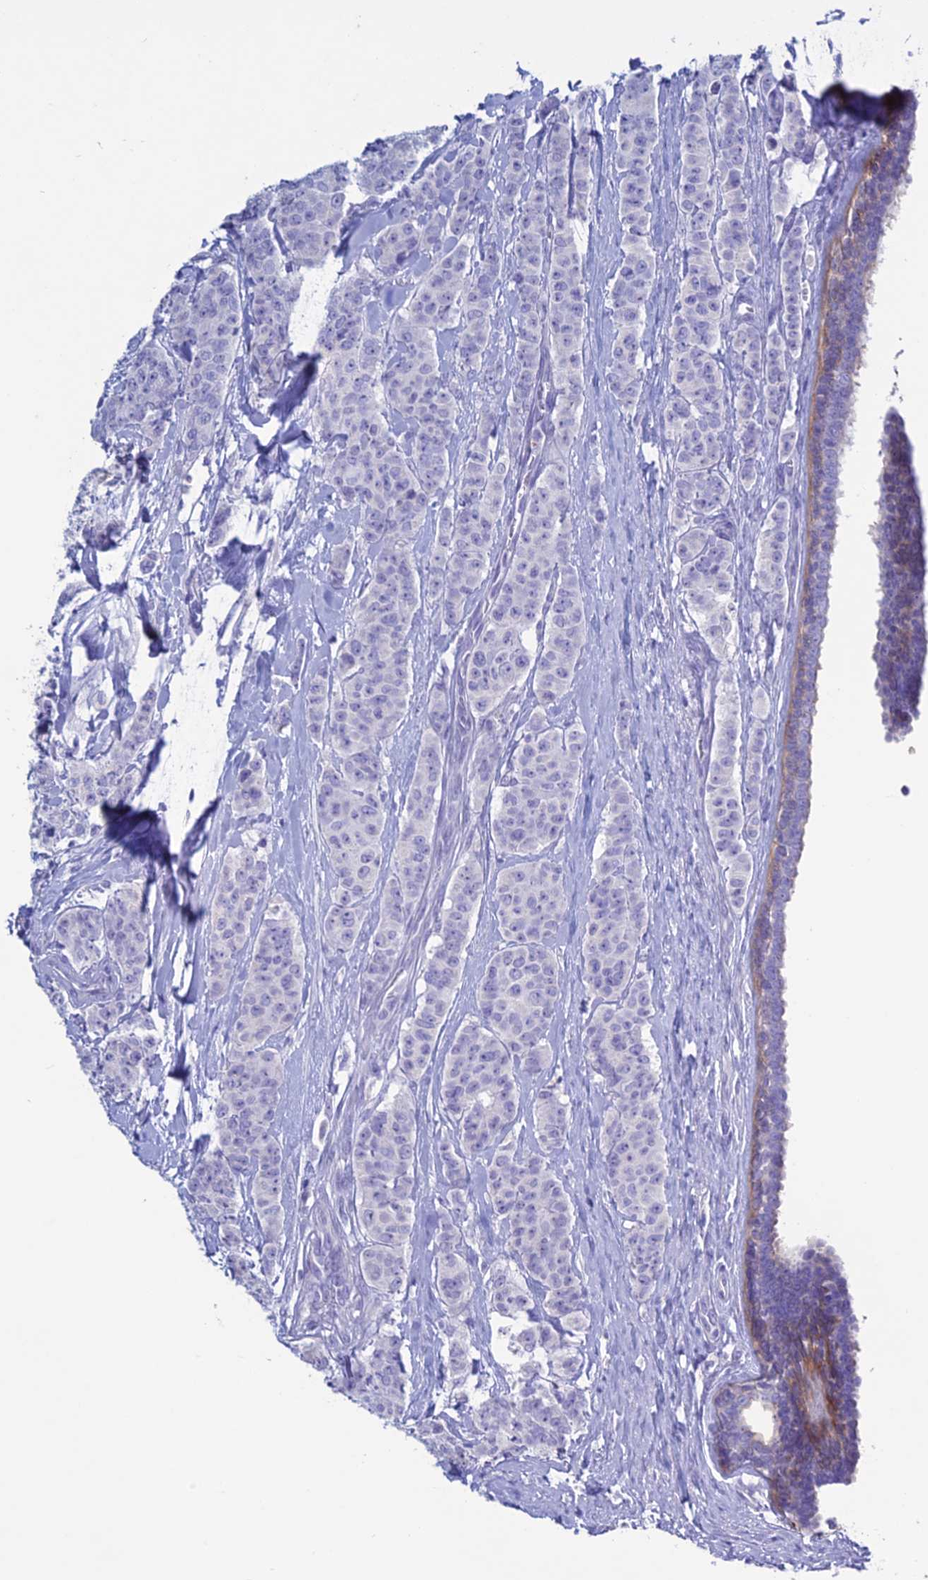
{"staining": {"intensity": "negative", "quantity": "none", "location": "none"}, "tissue": "breast cancer", "cell_type": "Tumor cells", "image_type": "cancer", "snomed": [{"axis": "morphology", "description": "Duct carcinoma"}, {"axis": "topography", "description": "Breast"}], "caption": "An image of breast intraductal carcinoma stained for a protein demonstrates no brown staining in tumor cells.", "gene": "CLEC2L", "patient": {"sex": "female", "age": 40}}